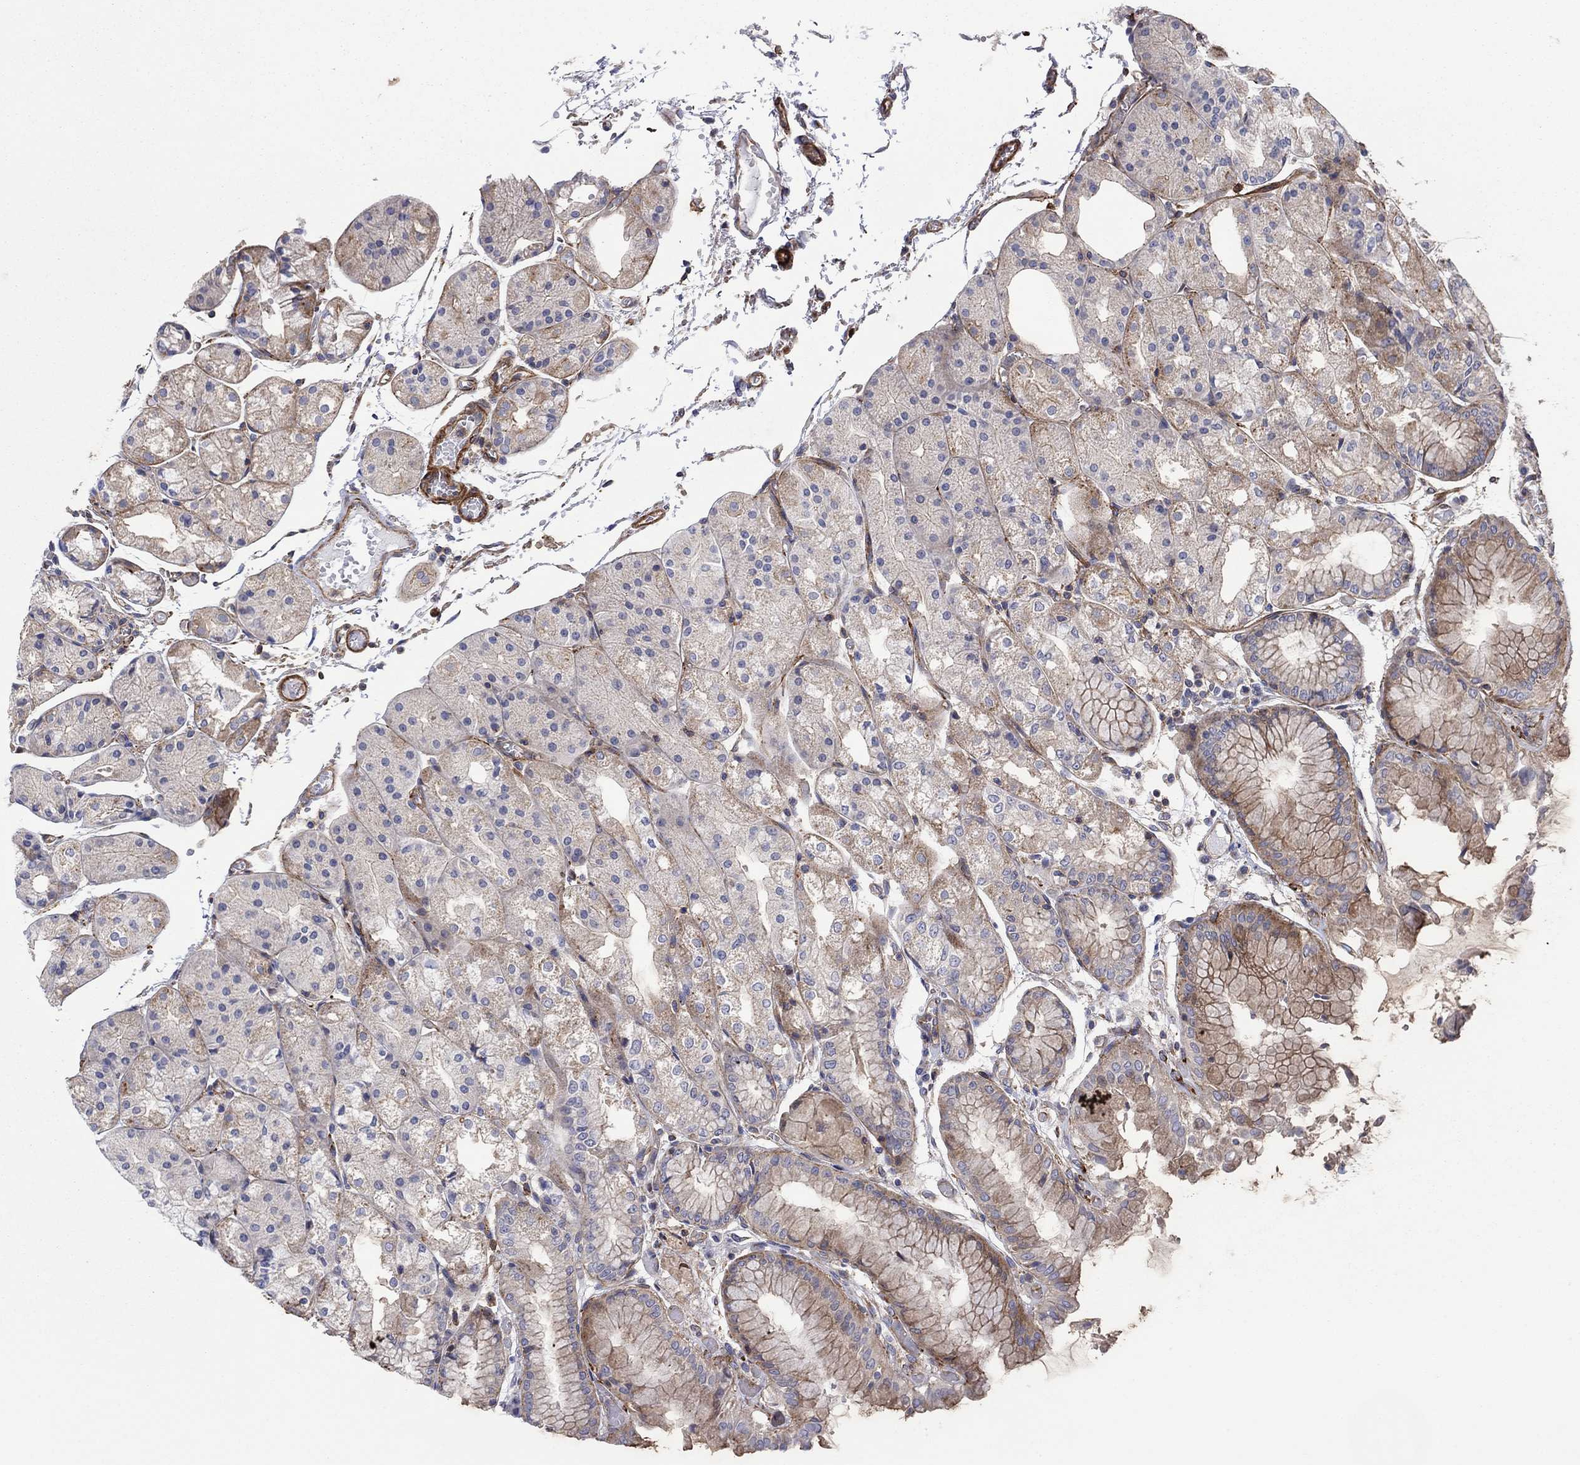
{"staining": {"intensity": "moderate", "quantity": "<25%", "location": "cytoplasmic/membranous"}, "tissue": "stomach", "cell_type": "Glandular cells", "image_type": "normal", "snomed": [{"axis": "morphology", "description": "Normal tissue, NOS"}, {"axis": "topography", "description": "Stomach, upper"}], "caption": "Immunohistochemical staining of normal human stomach displays <25% levels of moderate cytoplasmic/membranous protein staining in approximately <25% of glandular cells.", "gene": "PAG1", "patient": {"sex": "male", "age": 72}}